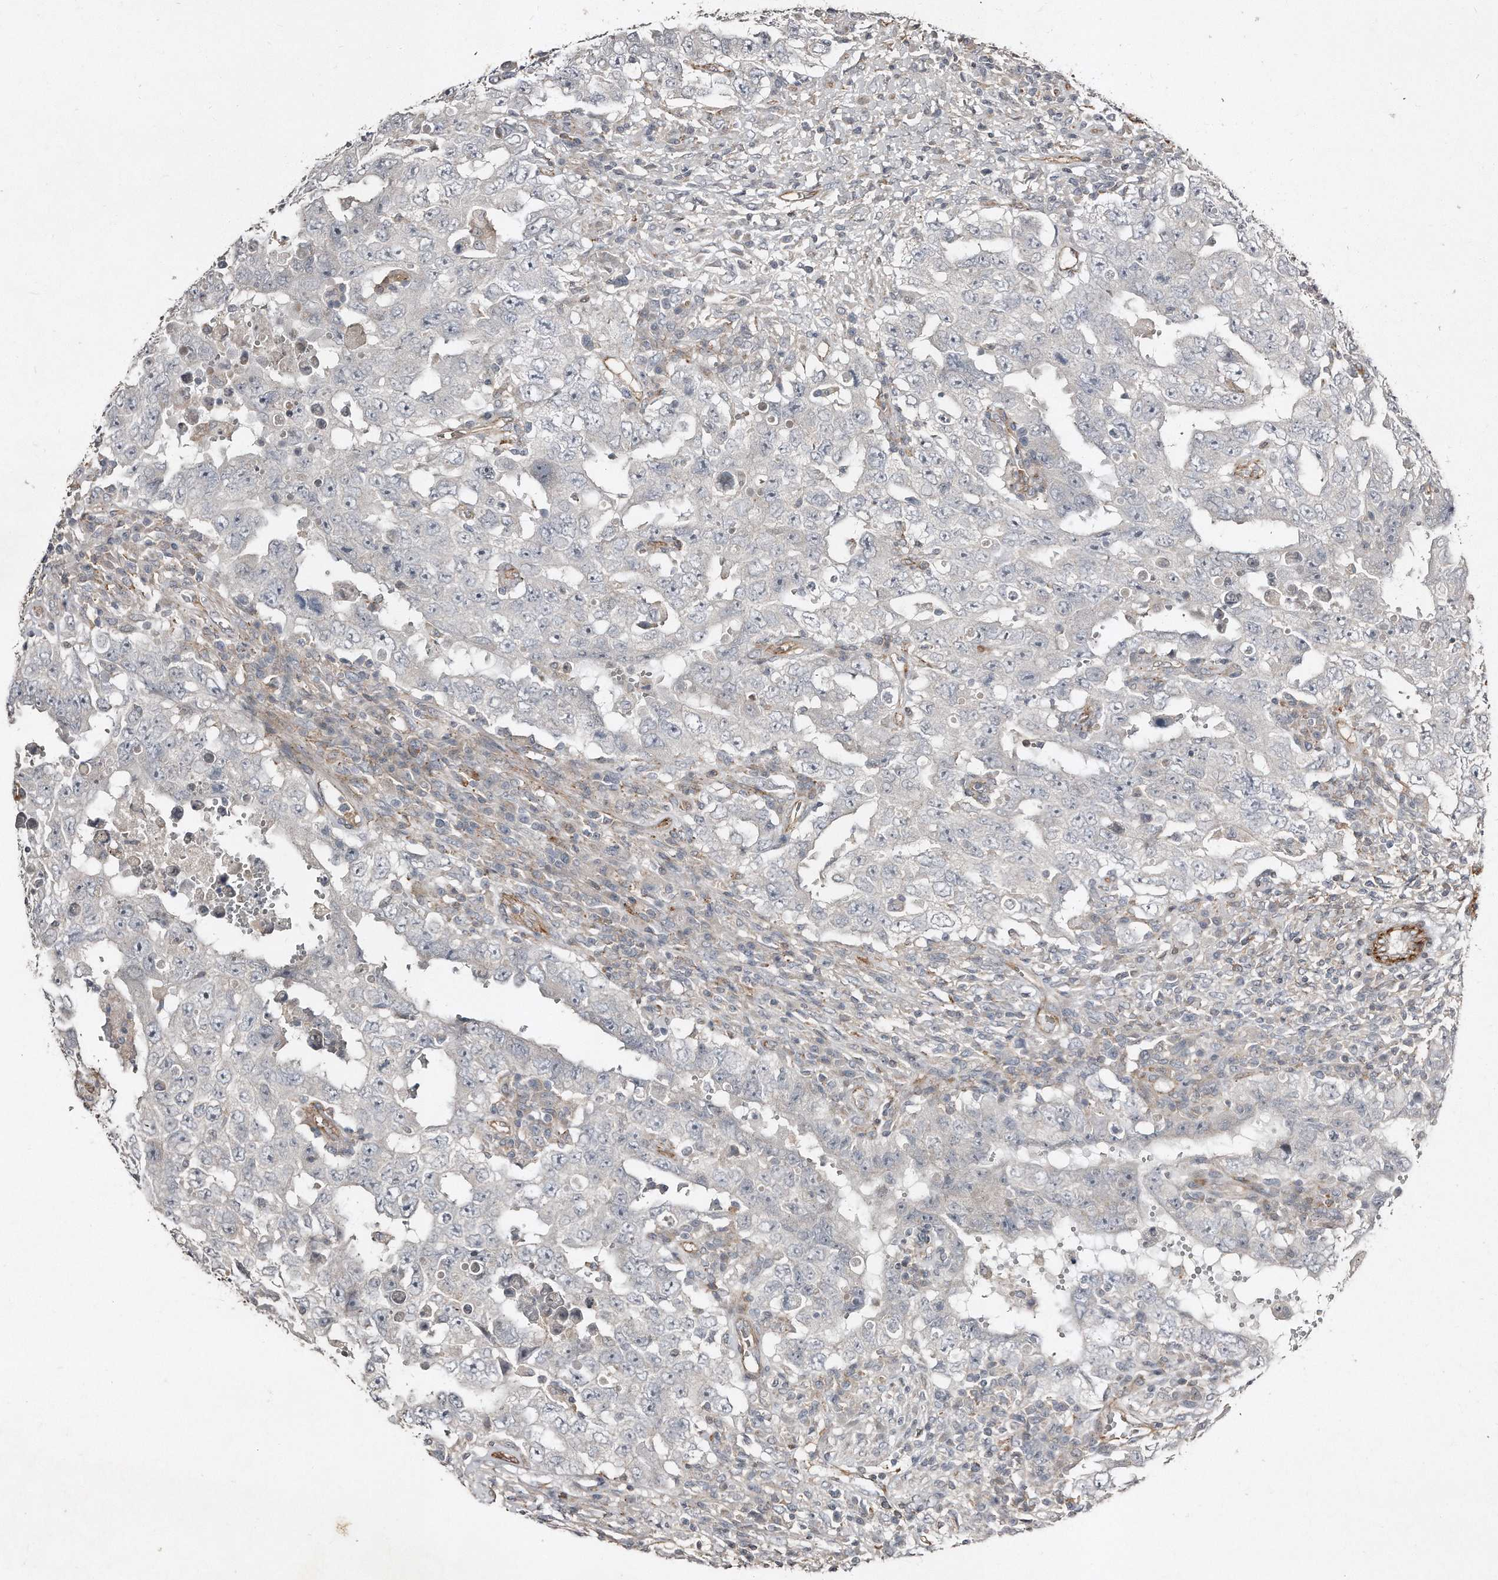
{"staining": {"intensity": "negative", "quantity": "none", "location": "none"}, "tissue": "testis cancer", "cell_type": "Tumor cells", "image_type": "cancer", "snomed": [{"axis": "morphology", "description": "Carcinoma, Embryonal, NOS"}, {"axis": "topography", "description": "Testis"}], "caption": "Human testis cancer stained for a protein using immunohistochemistry (IHC) demonstrates no expression in tumor cells.", "gene": "SNAP47", "patient": {"sex": "male", "age": 26}}